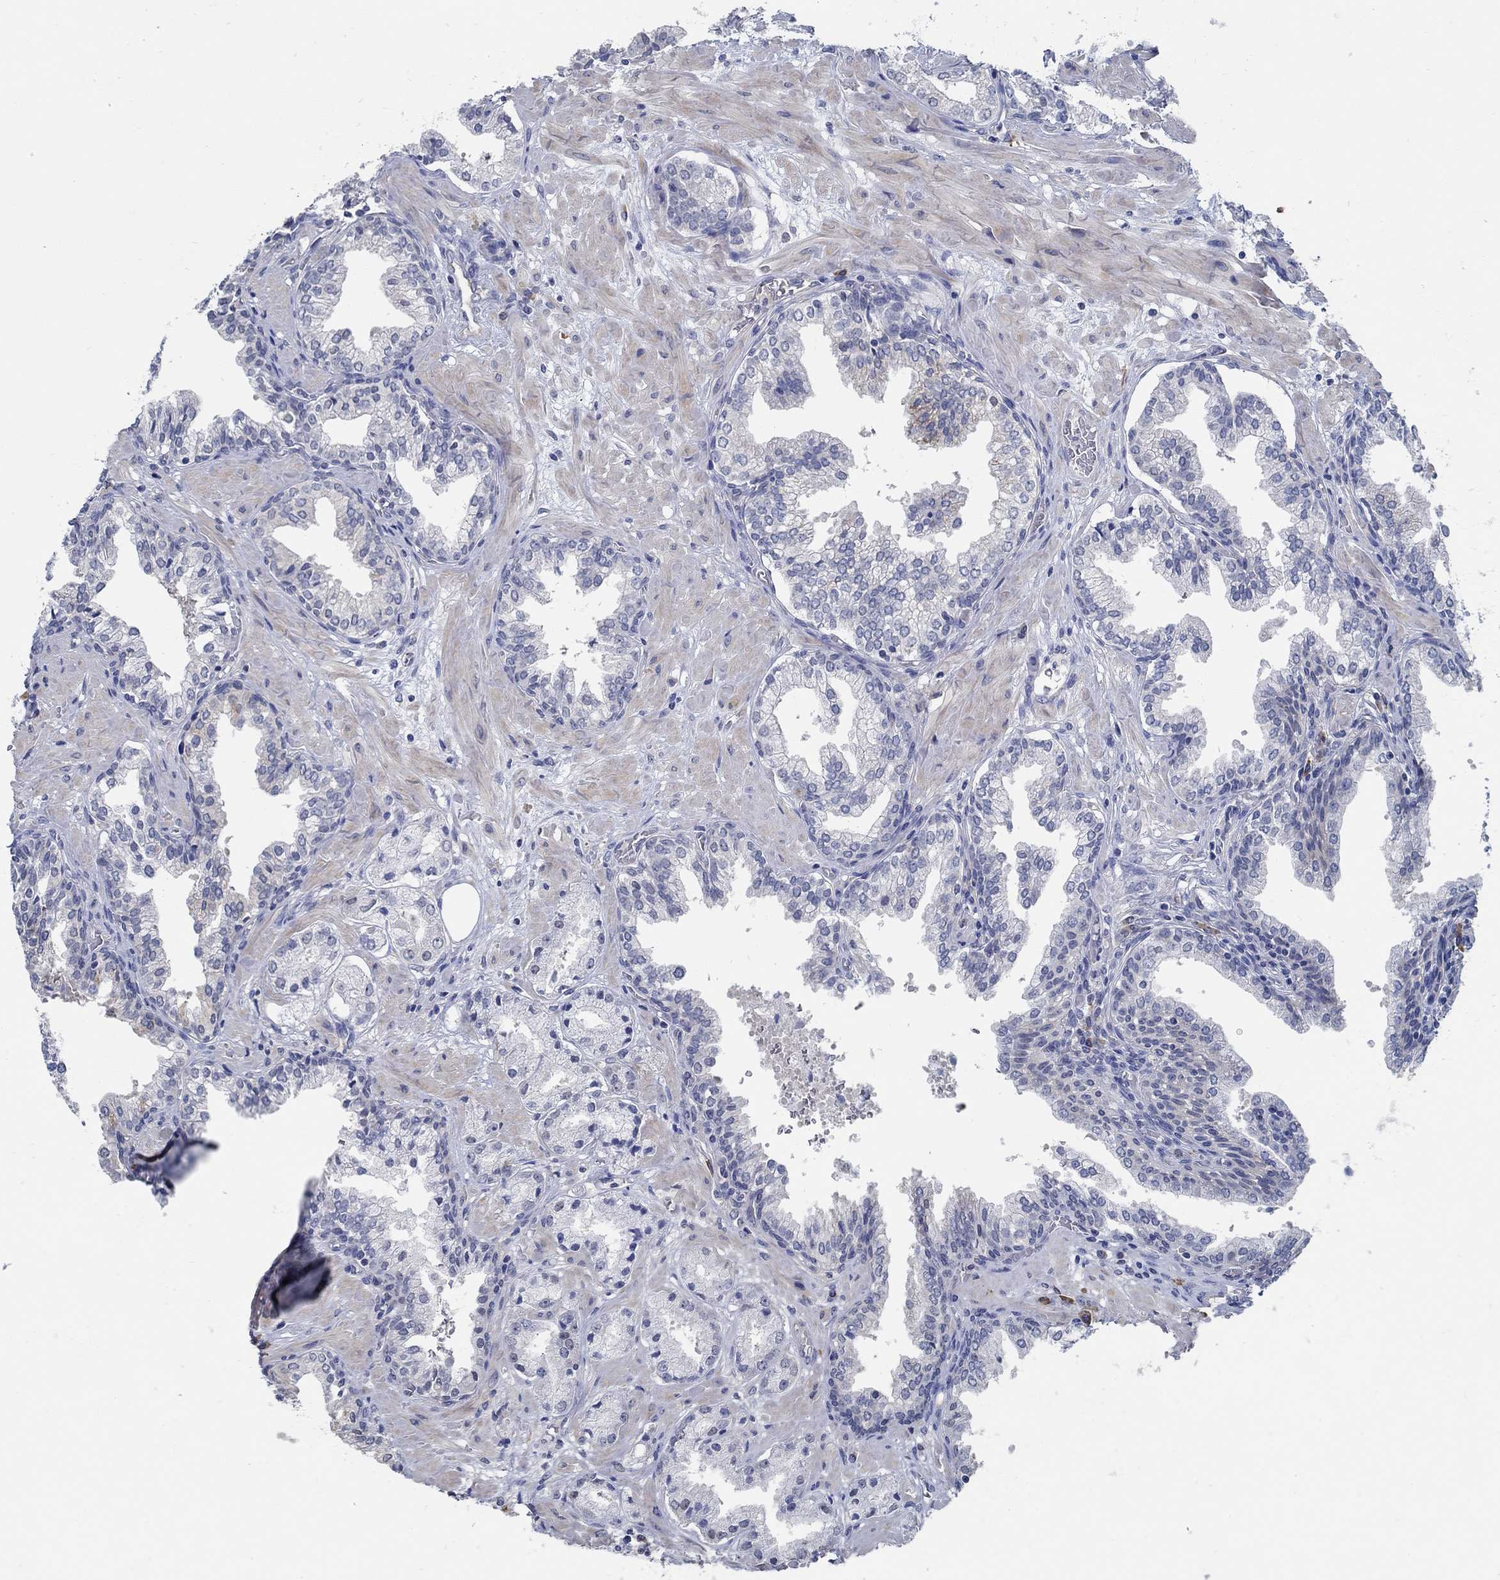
{"staining": {"intensity": "strong", "quantity": "<25%", "location": "cytoplasmic/membranous"}, "tissue": "prostate cancer", "cell_type": "Tumor cells", "image_type": "cancer", "snomed": [{"axis": "morphology", "description": "Adenocarcinoma, NOS"}, {"axis": "topography", "description": "Prostate and seminal vesicle, NOS"}, {"axis": "topography", "description": "Prostate"}], "caption": "Immunohistochemistry of human prostate cancer (adenocarcinoma) reveals medium levels of strong cytoplasmic/membranous expression in approximately <25% of tumor cells.", "gene": "PCDH11X", "patient": {"sex": "male", "age": 44}}